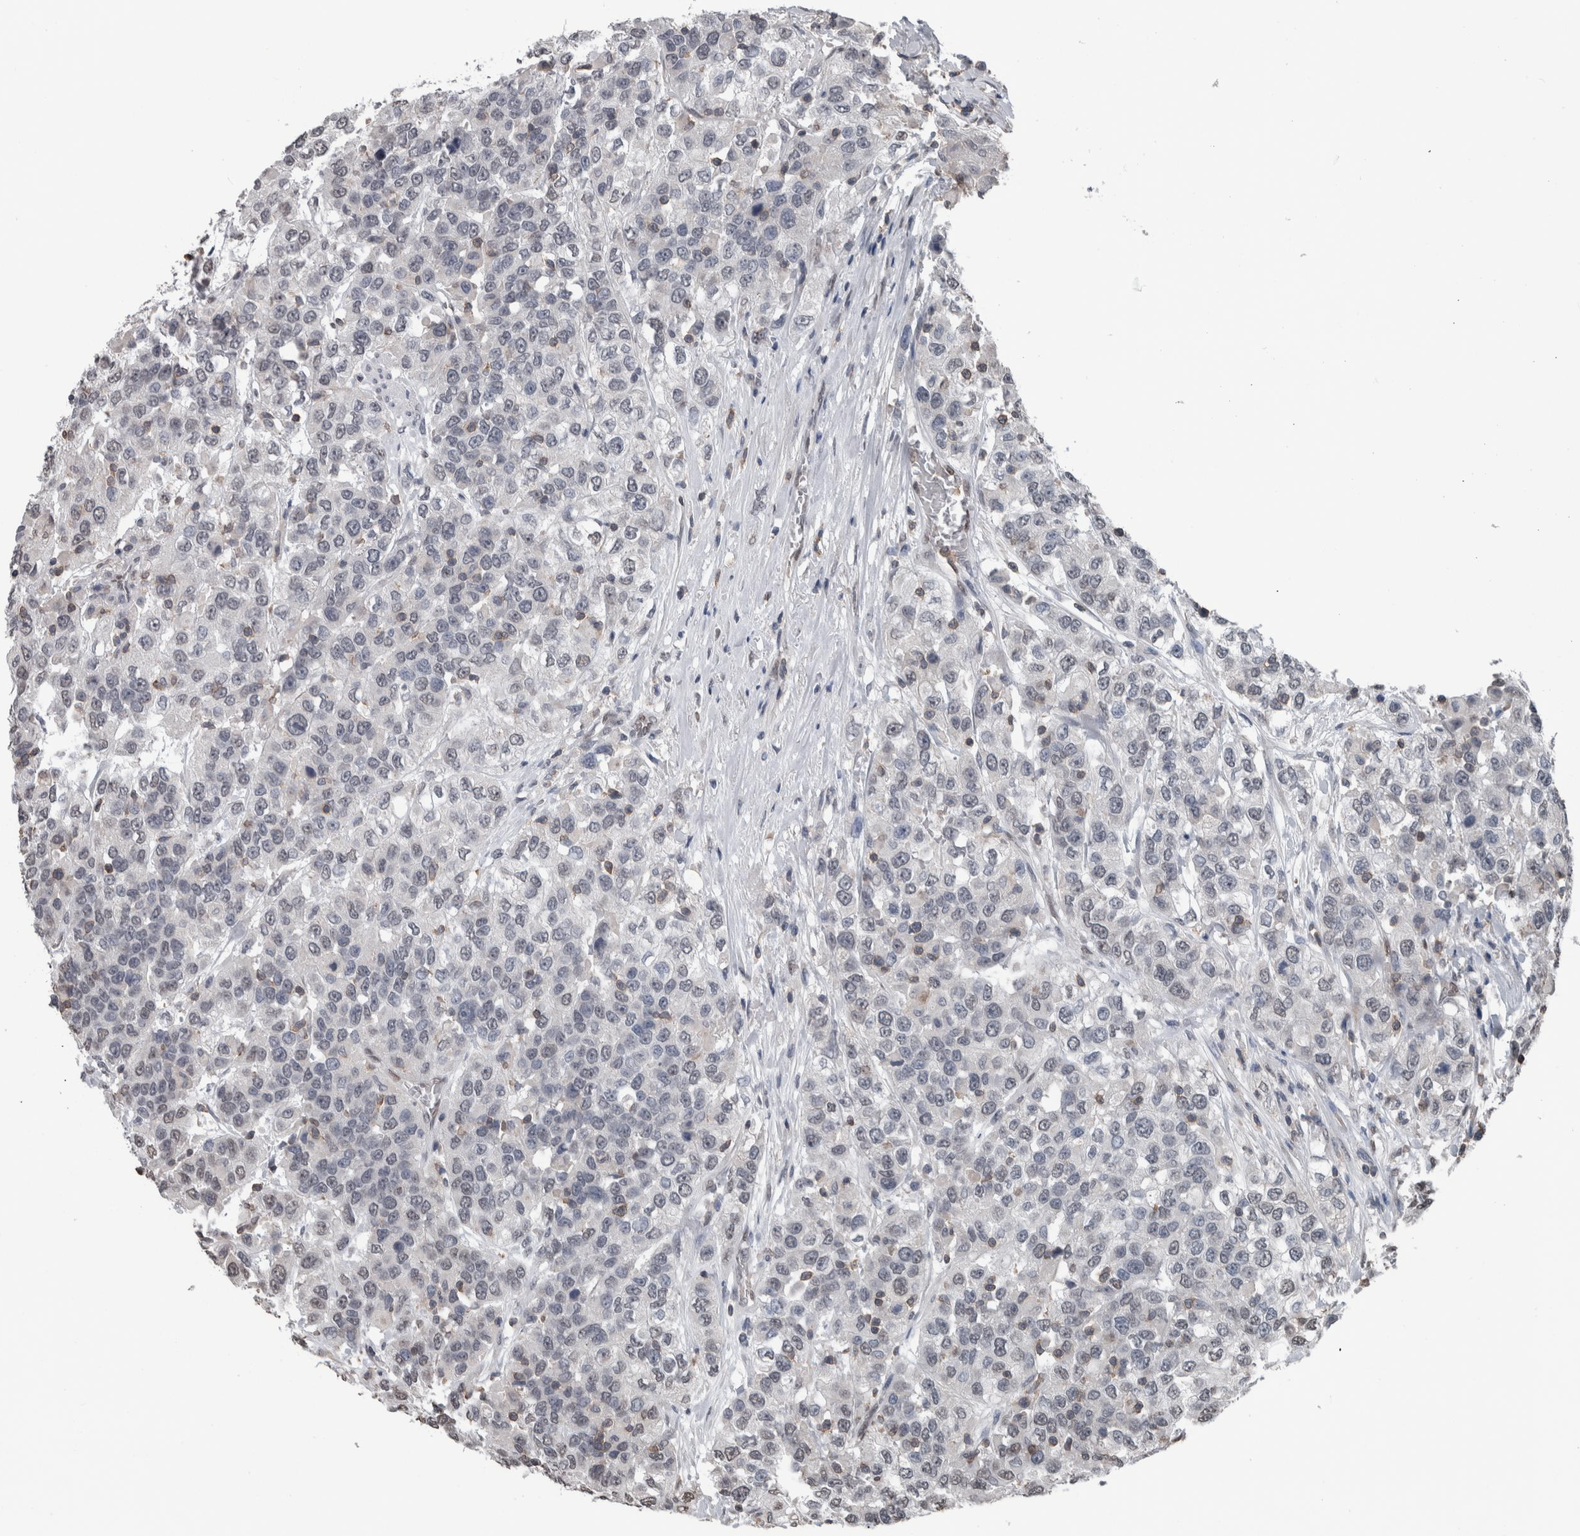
{"staining": {"intensity": "negative", "quantity": "none", "location": "none"}, "tissue": "urothelial cancer", "cell_type": "Tumor cells", "image_type": "cancer", "snomed": [{"axis": "morphology", "description": "Urothelial carcinoma, High grade"}, {"axis": "topography", "description": "Urinary bladder"}], "caption": "DAB immunohistochemical staining of urothelial cancer reveals no significant staining in tumor cells.", "gene": "MAFF", "patient": {"sex": "female", "age": 80}}